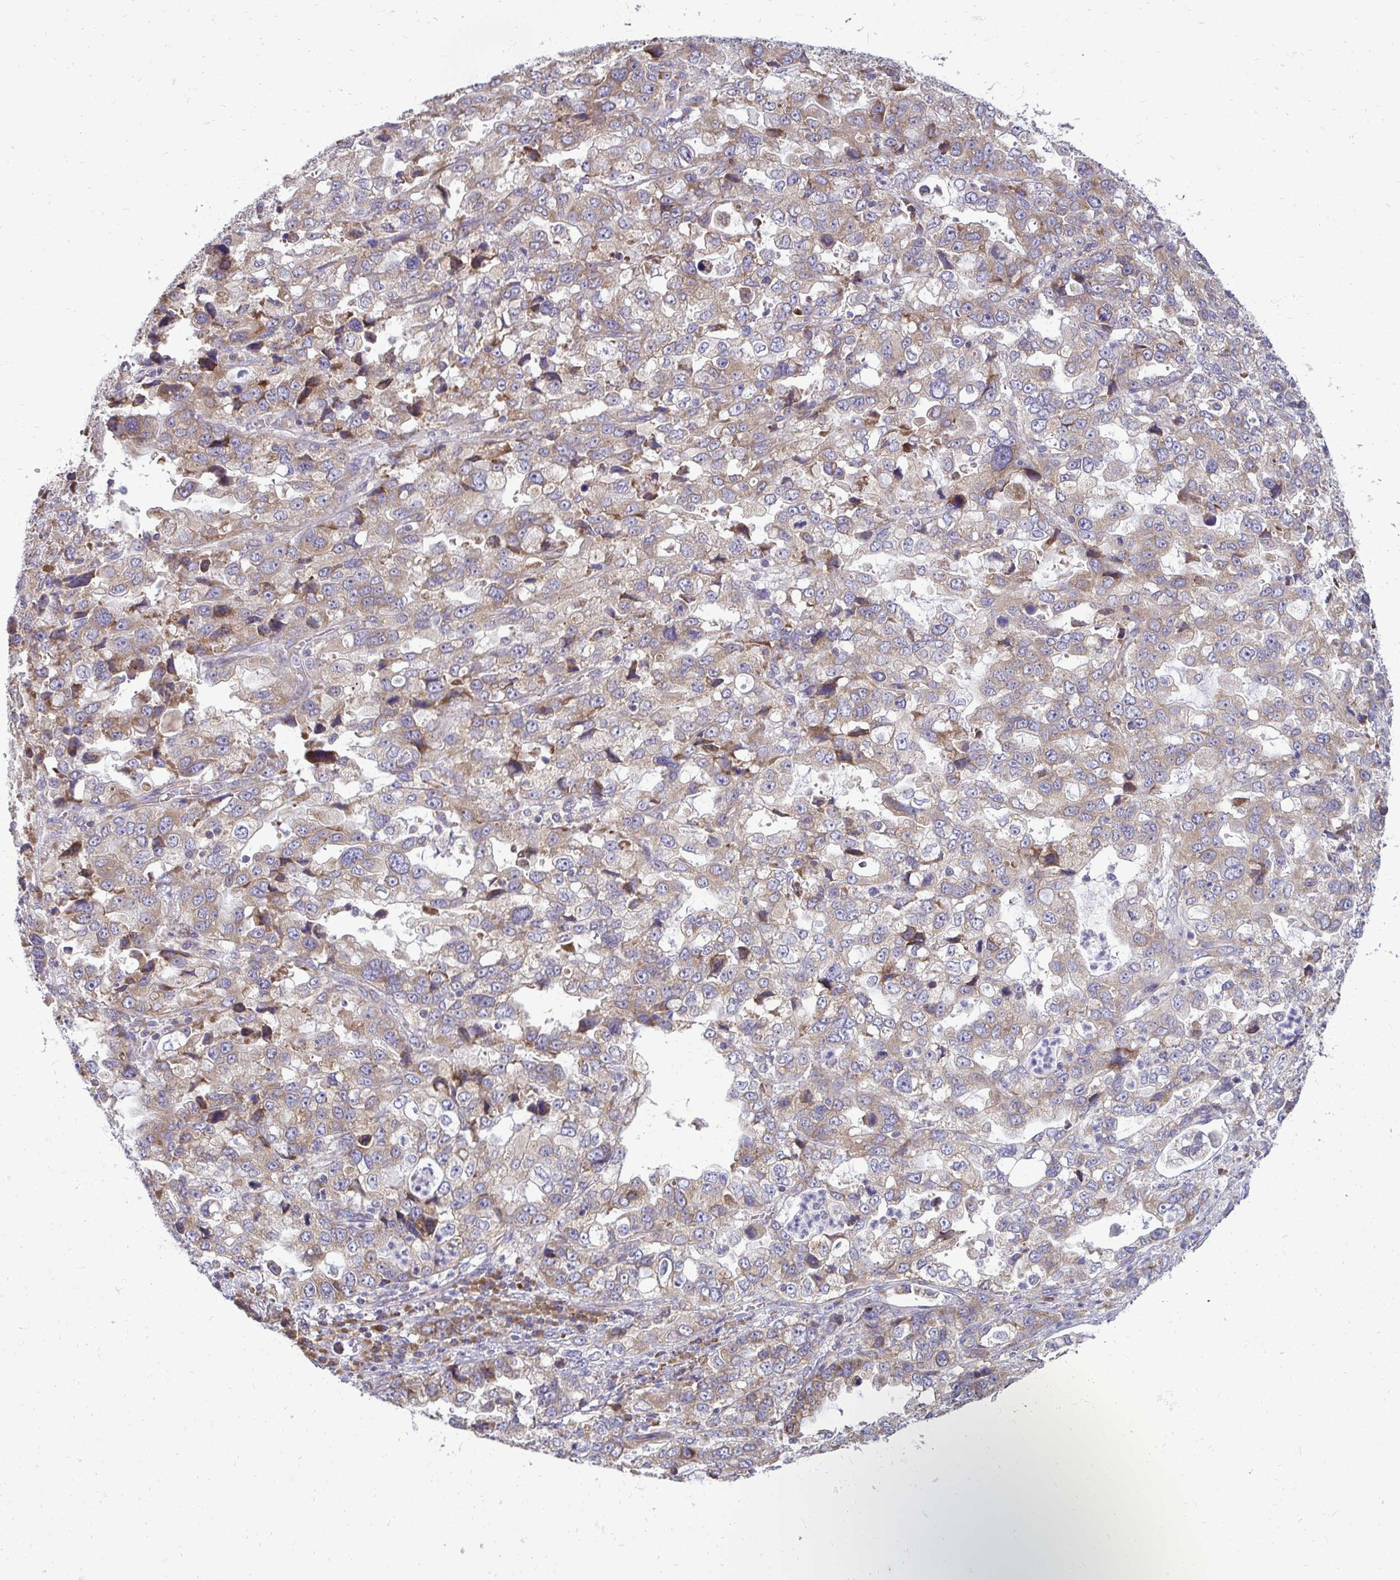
{"staining": {"intensity": "weak", "quantity": "25%-75%", "location": "cytoplasmic/membranous"}, "tissue": "stomach cancer", "cell_type": "Tumor cells", "image_type": "cancer", "snomed": [{"axis": "morphology", "description": "Adenocarcinoma, NOS"}, {"axis": "topography", "description": "Stomach, upper"}], "caption": "A photomicrograph showing weak cytoplasmic/membranous staining in approximately 25%-75% of tumor cells in adenocarcinoma (stomach), as visualized by brown immunohistochemical staining.", "gene": "RPLP2", "patient": {"sex": "female", "age": 81}}